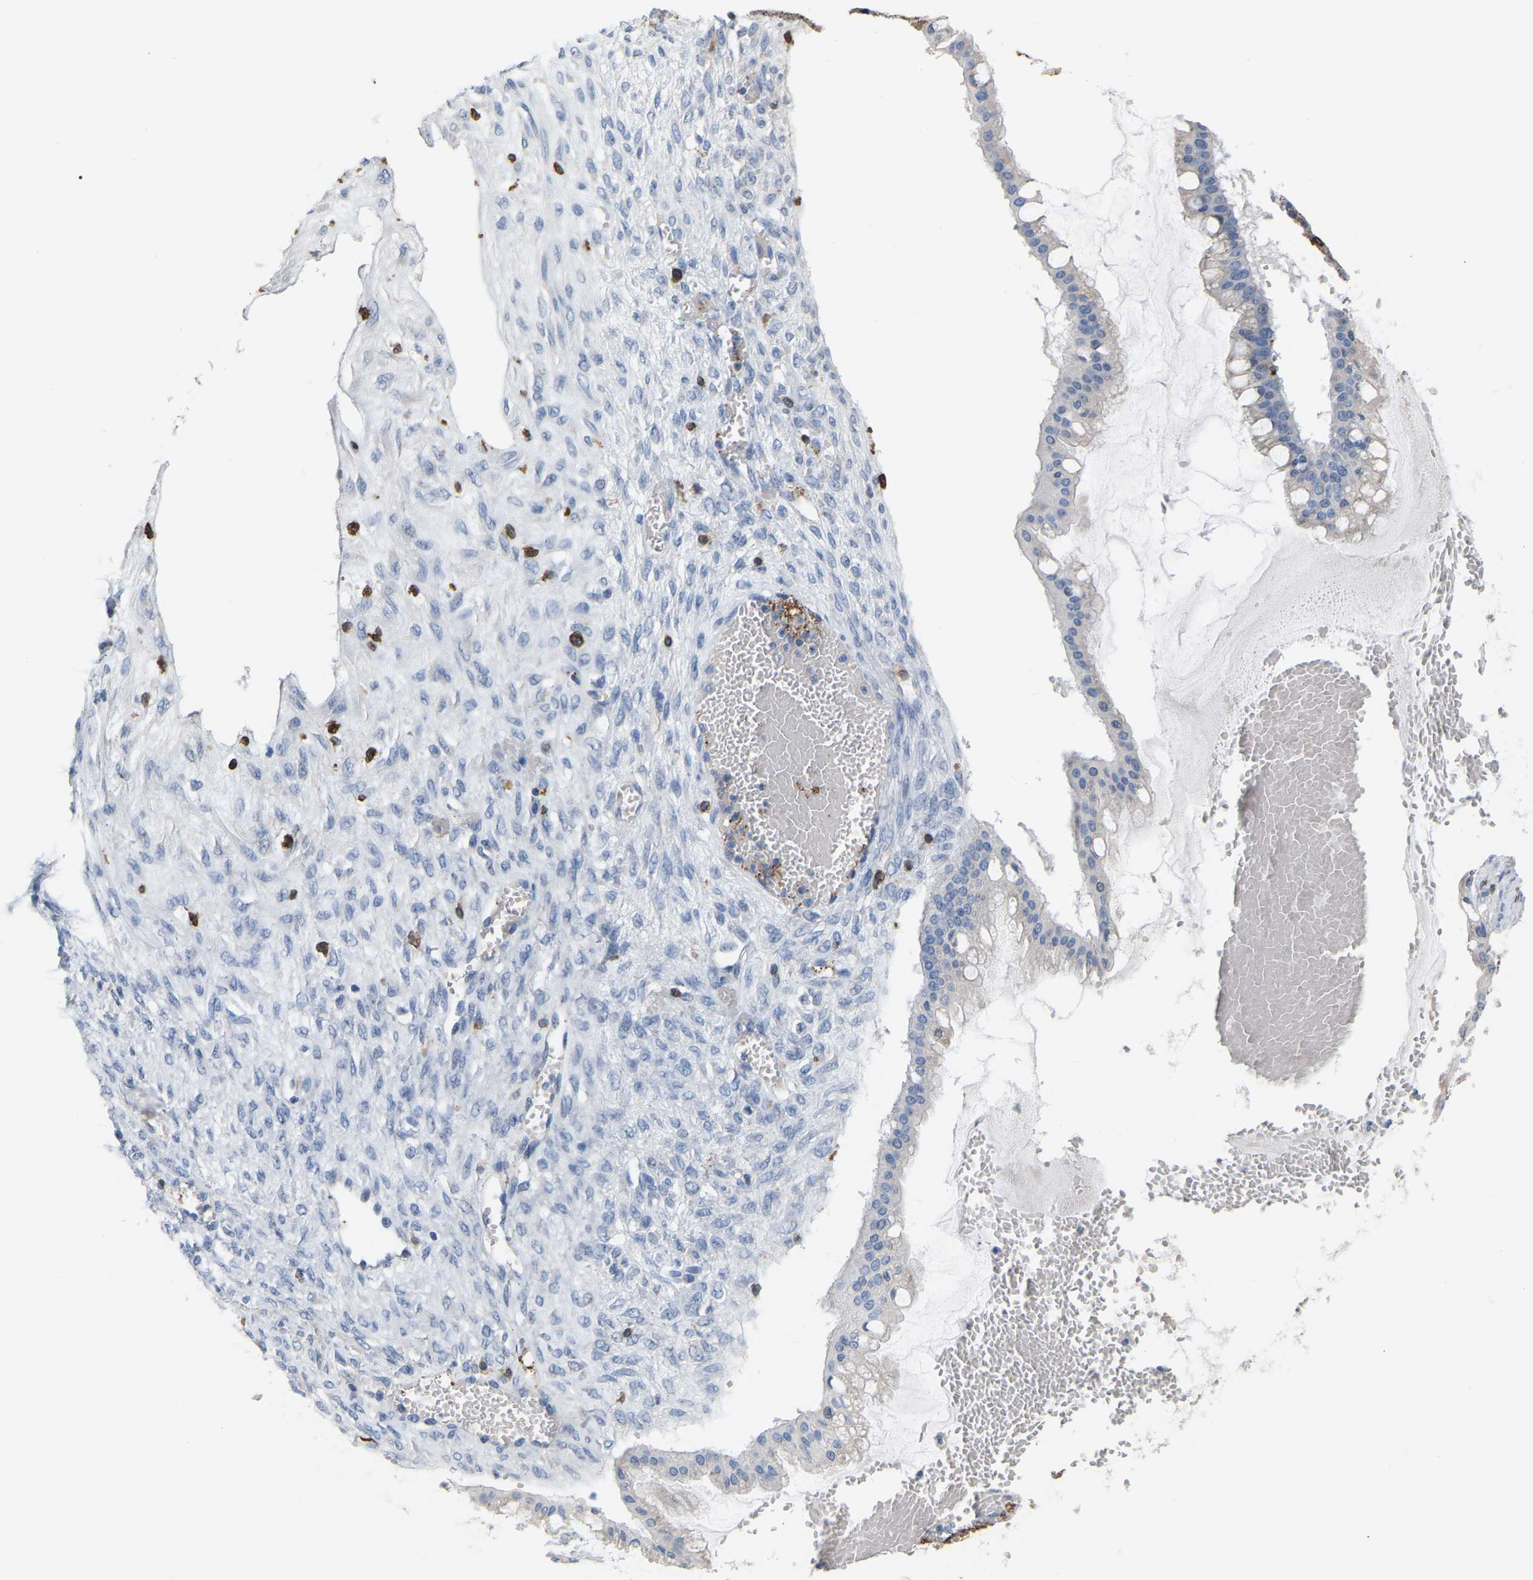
{"staining": {"intensity": "negative", "quantity": "none", "location": "none"}, "tissue": "ovarian cancer", "cell_type": "Tumor cells", "image_type": "cancer", "snomed": [{"axis": "morphology", "description": "Cystadenocarcinoma, mucinous, NOS"}, {"axis": "topography", "description": "Ovary"}], "caption": "Protein analysis of mucinous cystadenocarcinoma (ovarian) exhibits no significant positivity in tumor cells.", "gene": "PTGS1", "patient": {"sex": "female", "age": 73}}